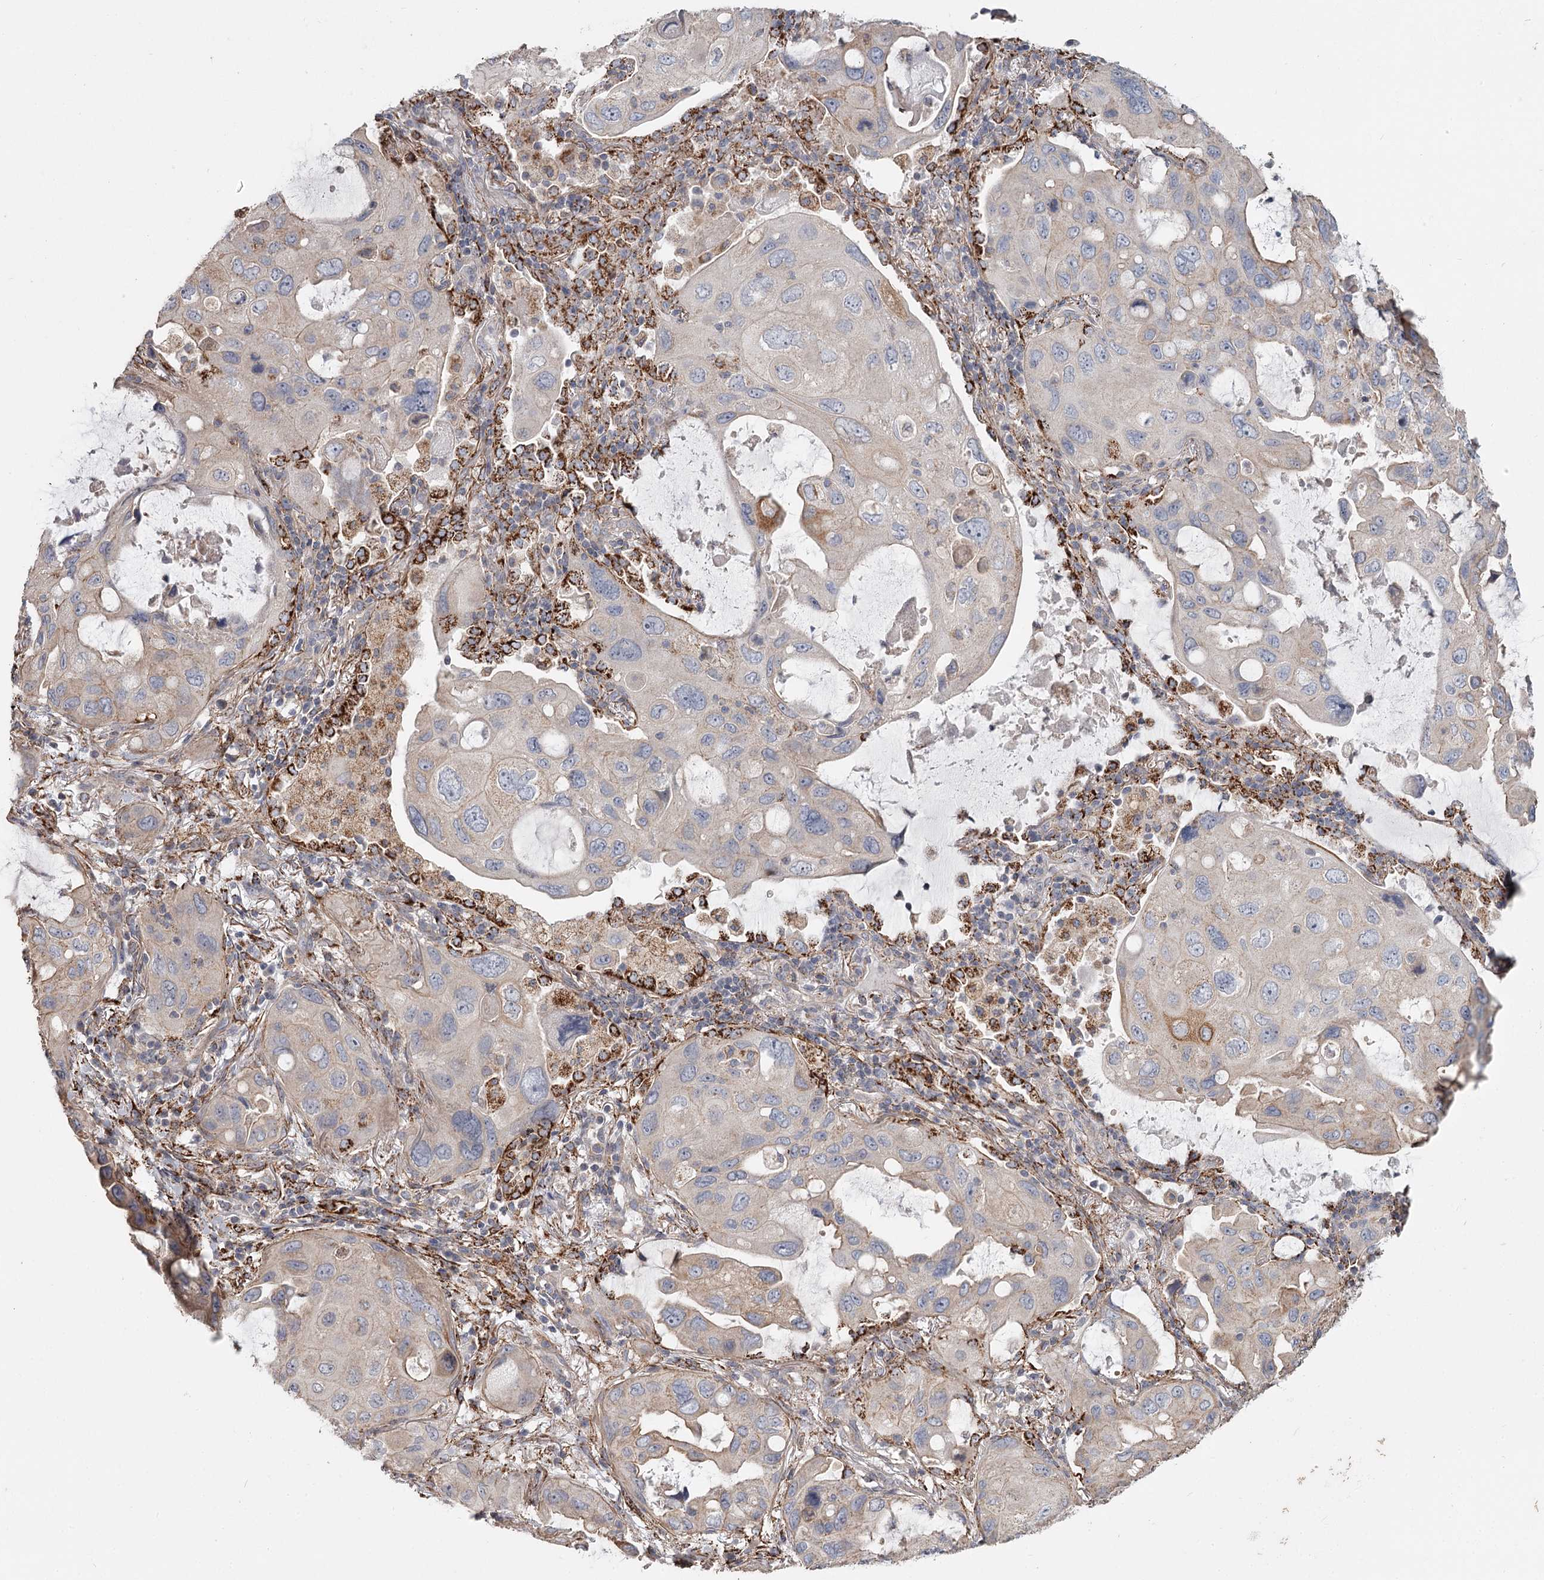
{"staining": {"intensity": "weak", "quantity": "25%-75%", "location": "cytoplasmic/membranous"}, "tissue": "lung cancer", "cell_type": "Tumor cells", "image_type": "cancer", "snomed": [{"axis": "morphology", "description": "Squamous cell carcinoma, NOS"}, {"axis": "topography", "description": "Lung"}], "caption": "Immunohistochemical staining of lung cancer shows low levels of weak cytoplasmic/membranous protein expression in approximately 25%-75% of tumor cells.", "gene": "DHRS9", "patient": {"sex": "female", "age": 73}}